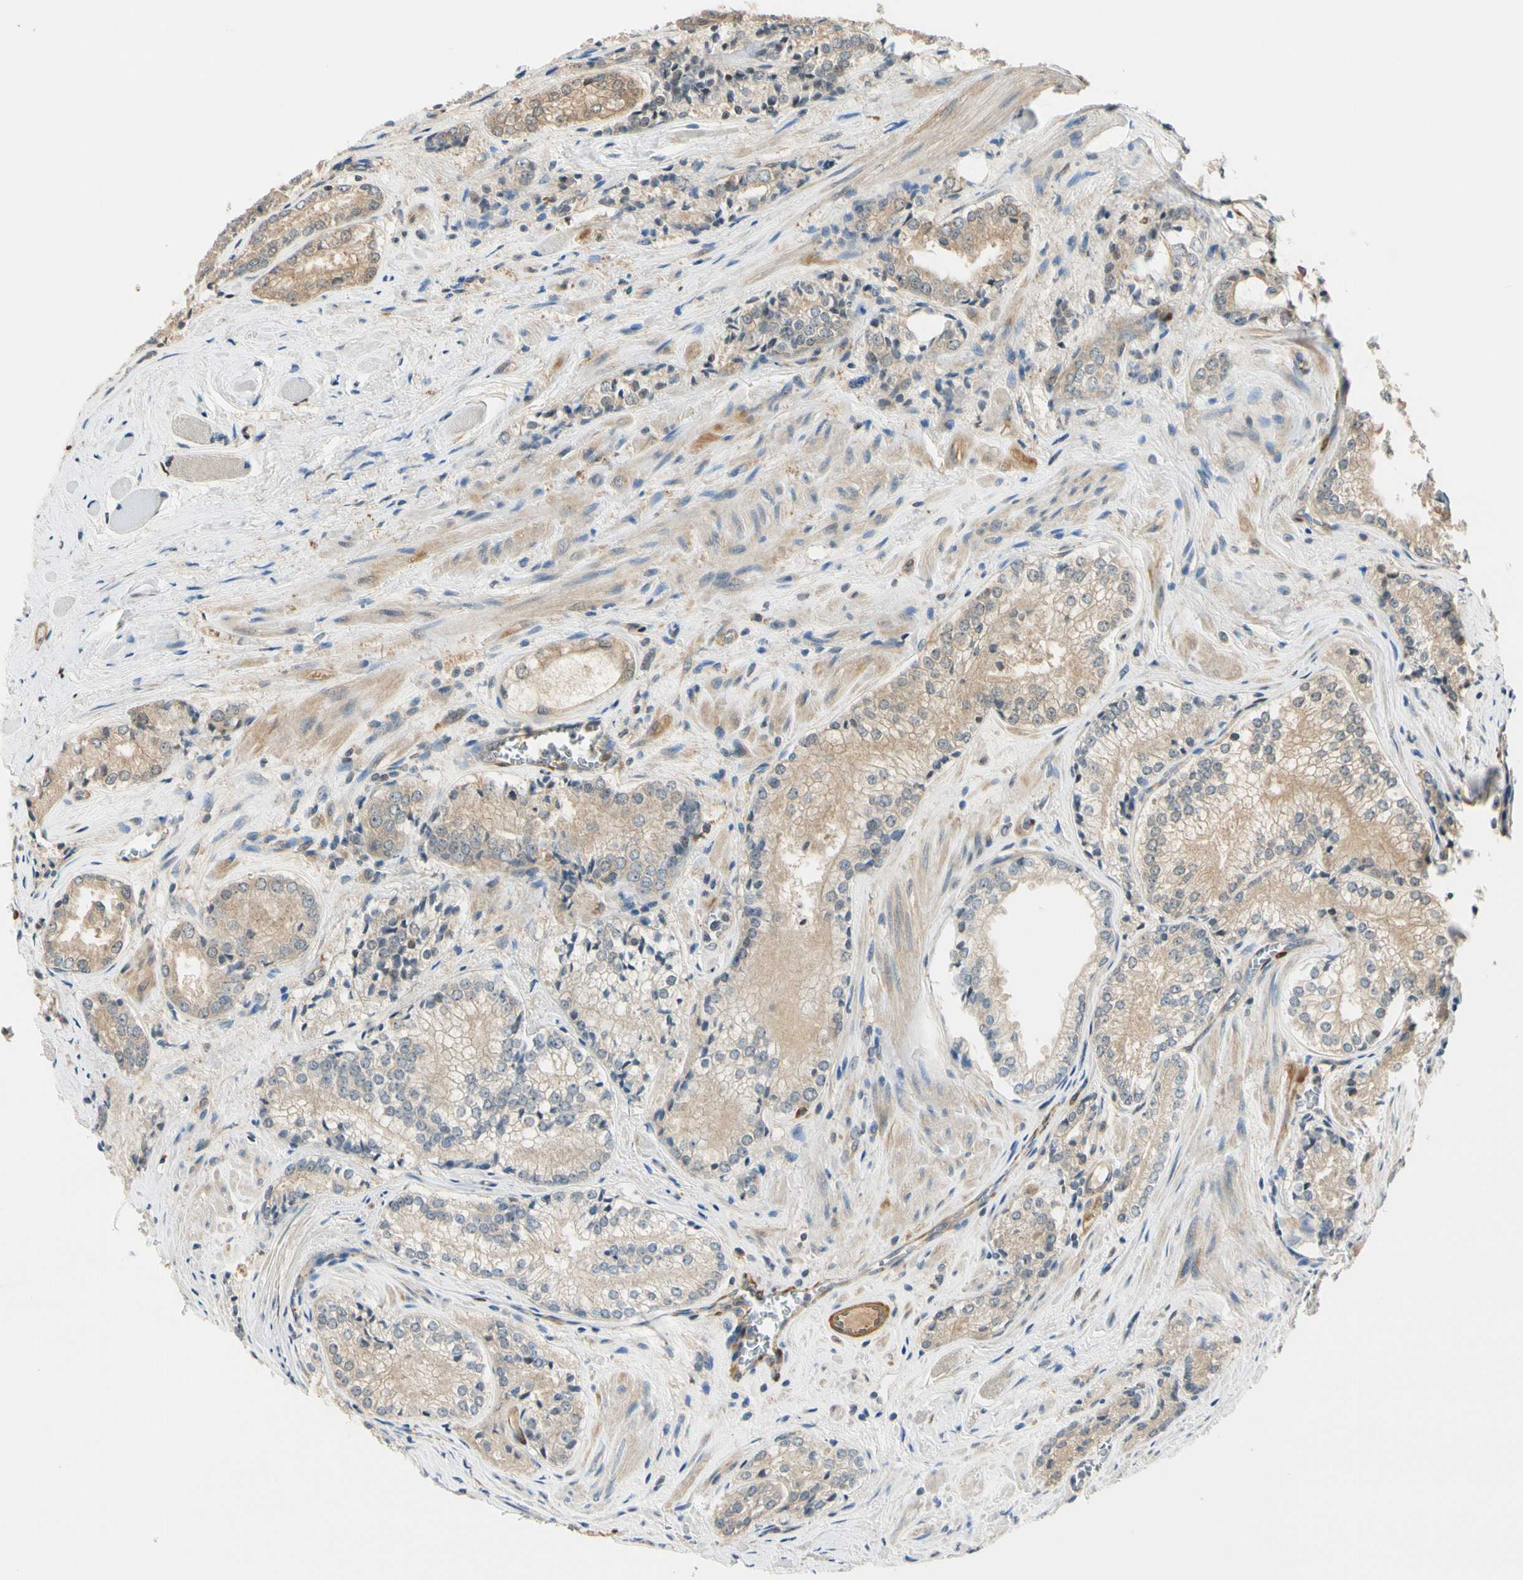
{"staining": {"intensity": "weak", "quantity": ">75%", "location": "cytoplasmic/membranous"}, "tissue": "prostate cancer", "cell_type": "Tumor cells", "image_type": "cancer", "snomed": [{"axis": "morphology", "description": "Adenocarcinoma, Low grade"}, {"axis": "topography", "description": "Prostate"}], "caption": "Human prostate low-grade adenocarcinoma stained with a protein marker reveals weak staining in tumor cells.", "gene": "RASGRF1", "patient": {"sex": "male", "age": 60}}